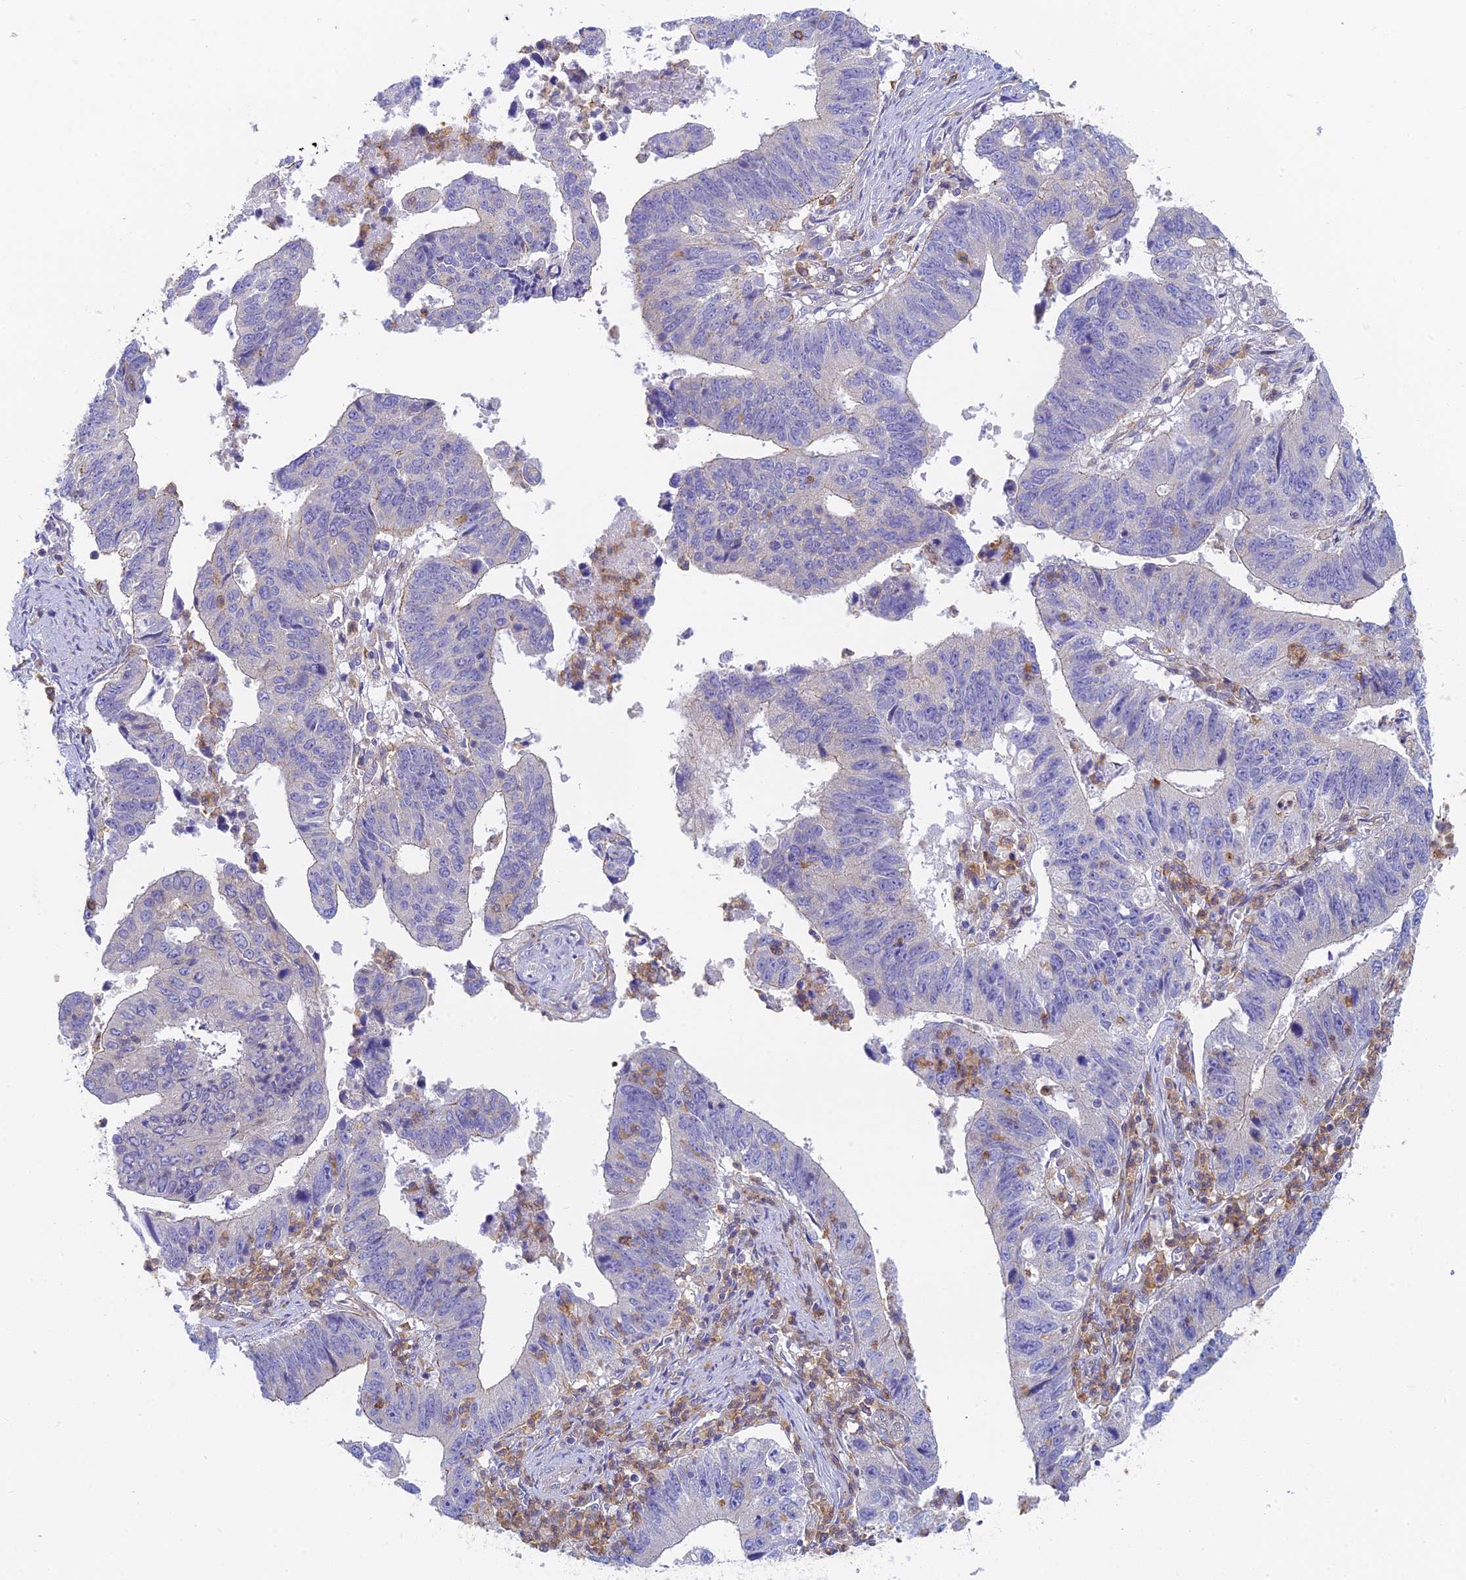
{"staining": {"intensity": "negative", "quantity": "none", "location": "none"}, "tissue": "stomach cancer", "cell_type": "Tumor cells", "image_type": "cancer", "snomed": [{"axis": "morphology", "description": "Adenocarcinoma, NOS"}, {"axis": "topography", "description": "Stomach"}], "caption": "DAB immunohistochemical staining of human stomach adenocarcinoma demonstrates no significant expression in tumor cells.", "gene": "STRN4", "patient": {"sex": "male", "age": 59}}